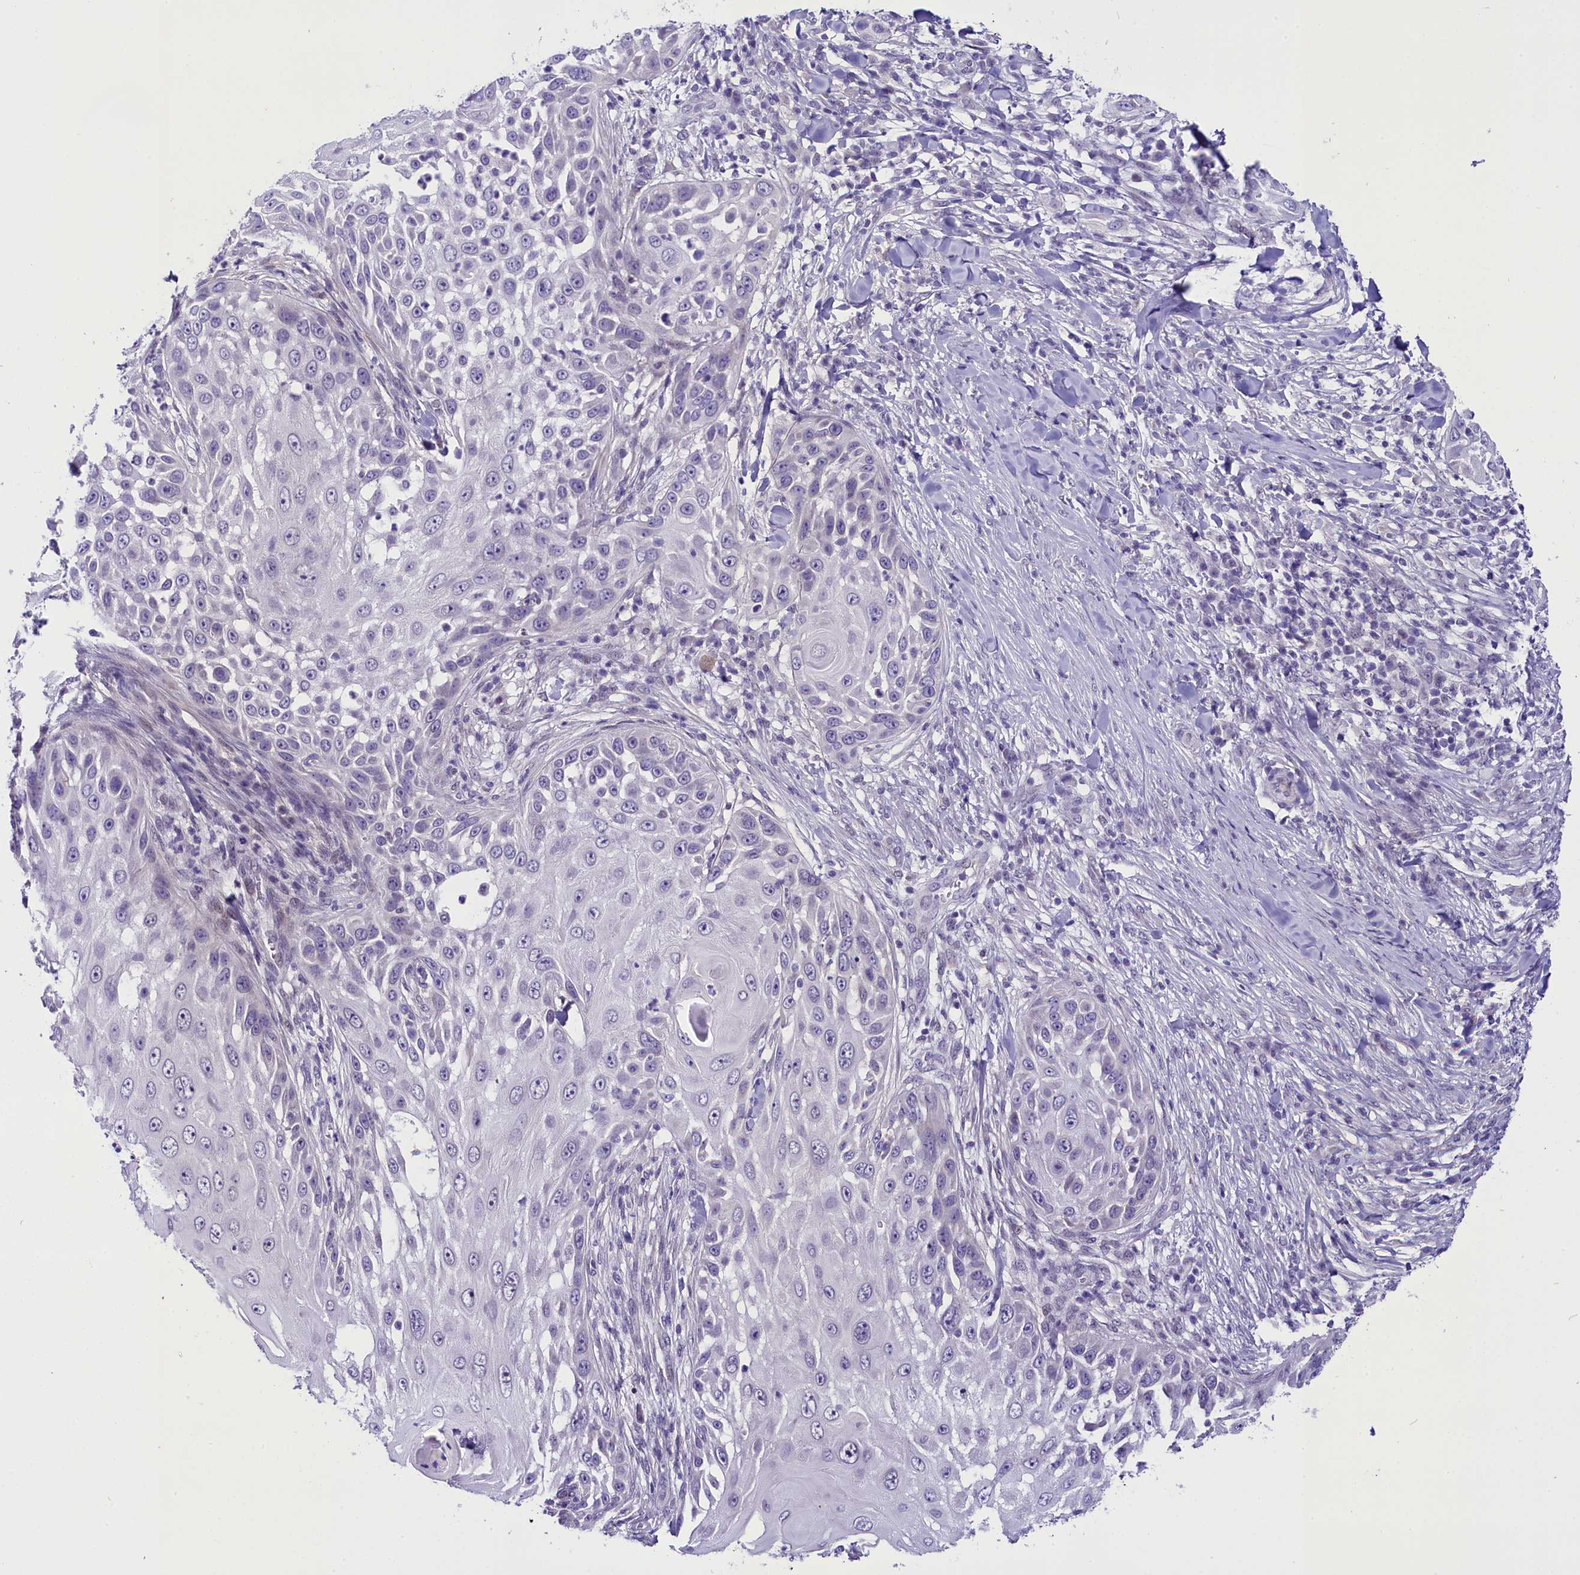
{"staining": {"intensity": "negative", "quantity": "none", "location": "none"}, "tissue": "skin cancer", "cell_type": "Tumor cells", "image_type": "cancer", "snomed": [{"axis": "morphology", "description": "Squamous cell carcinoma, NOS"}, {"axis": "topography", "description": "Skin"}], "caption": "Skin cancer (squamous cell carcinoma) was stained to show a protein in brown. There is no significant positivity in tumor cells.", "gene": "OSGEP", "patient": {"sex": "female", "age": 44}}